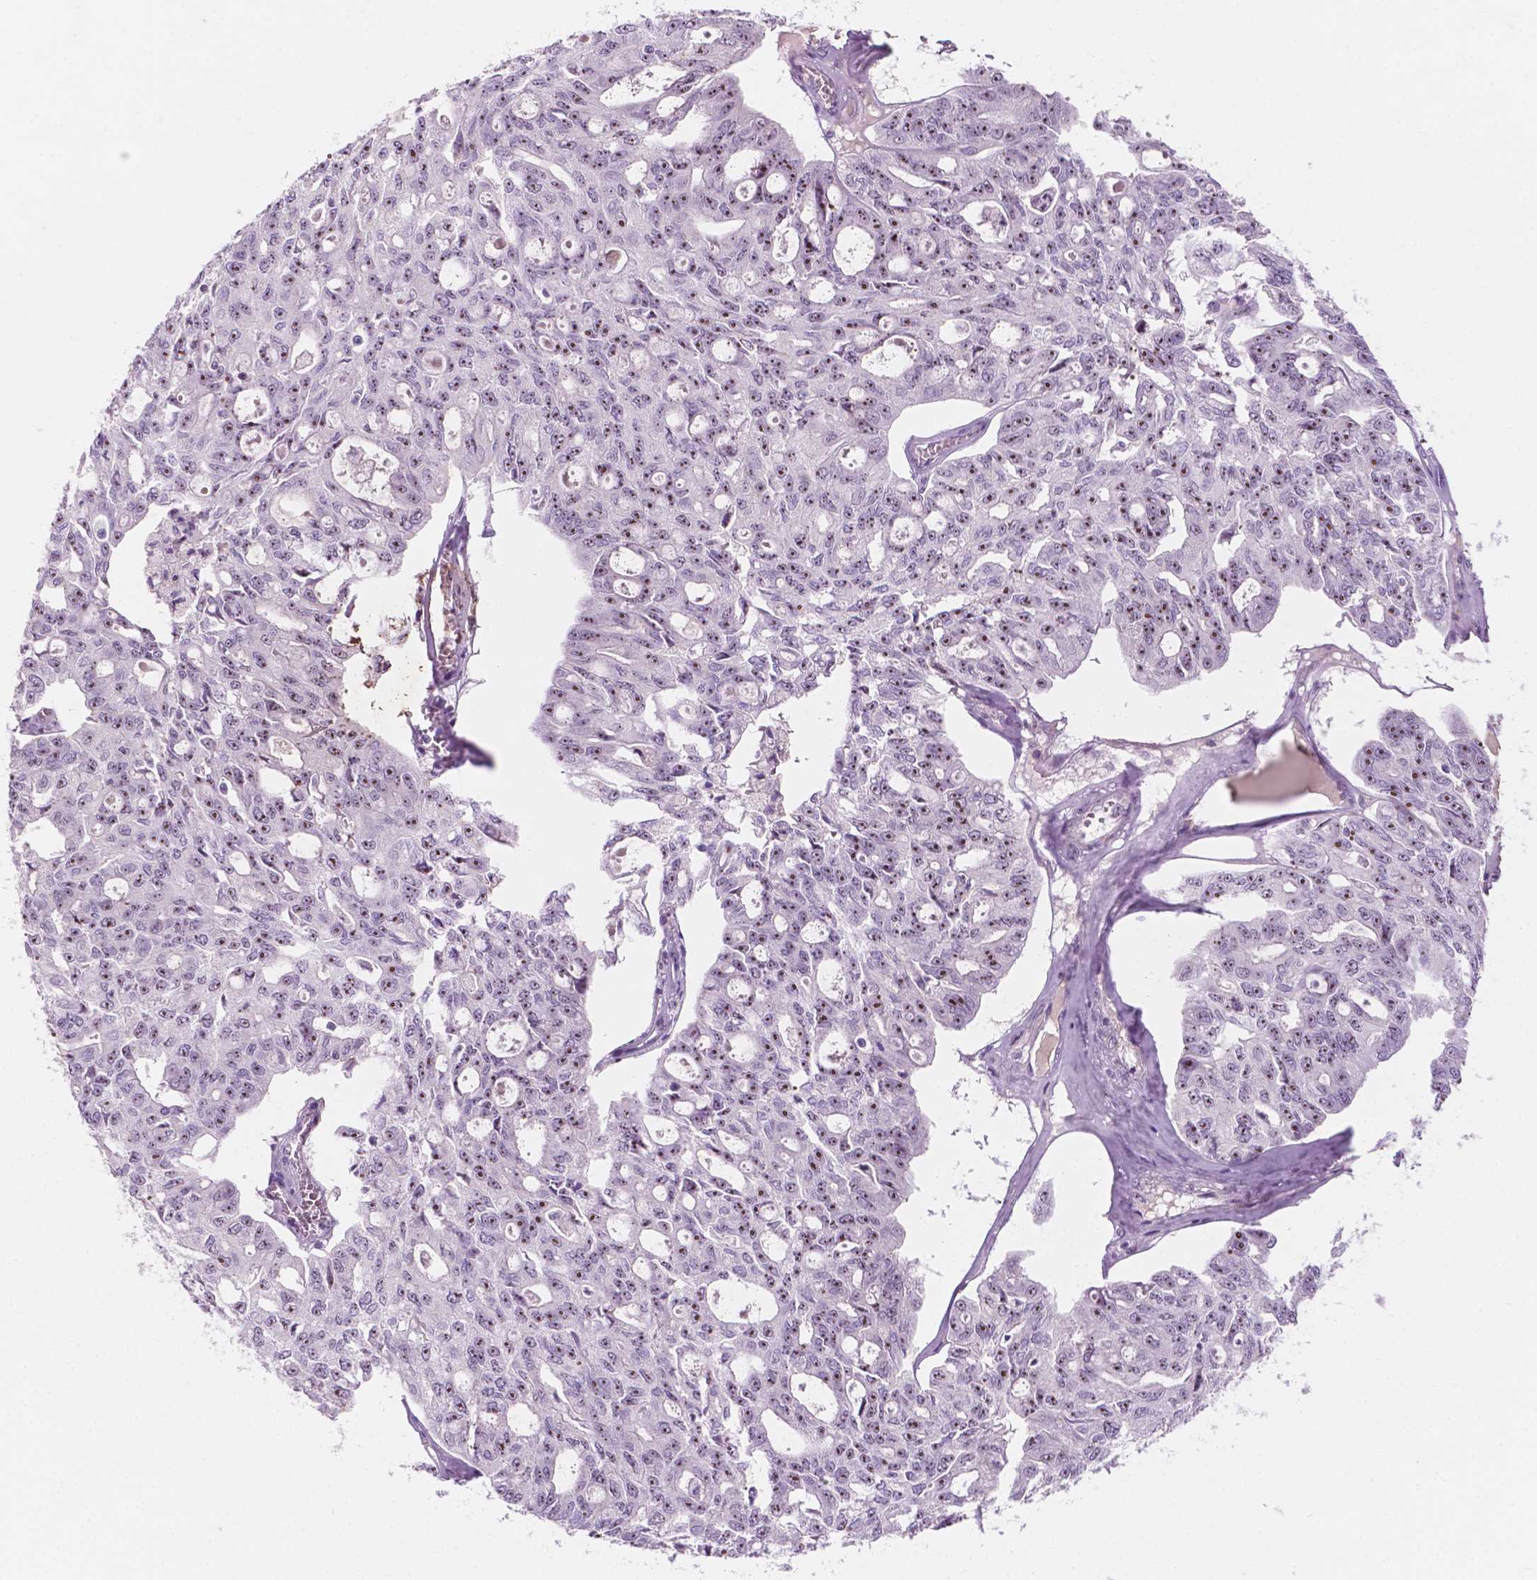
{"staining": {"intensity": "moderate", "quantity": "25%-75%", "location": "nuclear"}, "tissue": "ovarian cancer", "cell_type": "Tumor cells", "image_type": "cancer", "snomed": [{"axis": "morphology", "description": "Carcinoma, endometroid"}, {"axis": "topography", "description": "Ovary"}], "caption": "A medium amount of moderate nuclear staining is appreciated in approximately 25%-75% of tumor cells in endometroid carcinoma (ovarian) tissue.", "gene": "ZNF853", "patient": {"sex": "female", "age": 65}}